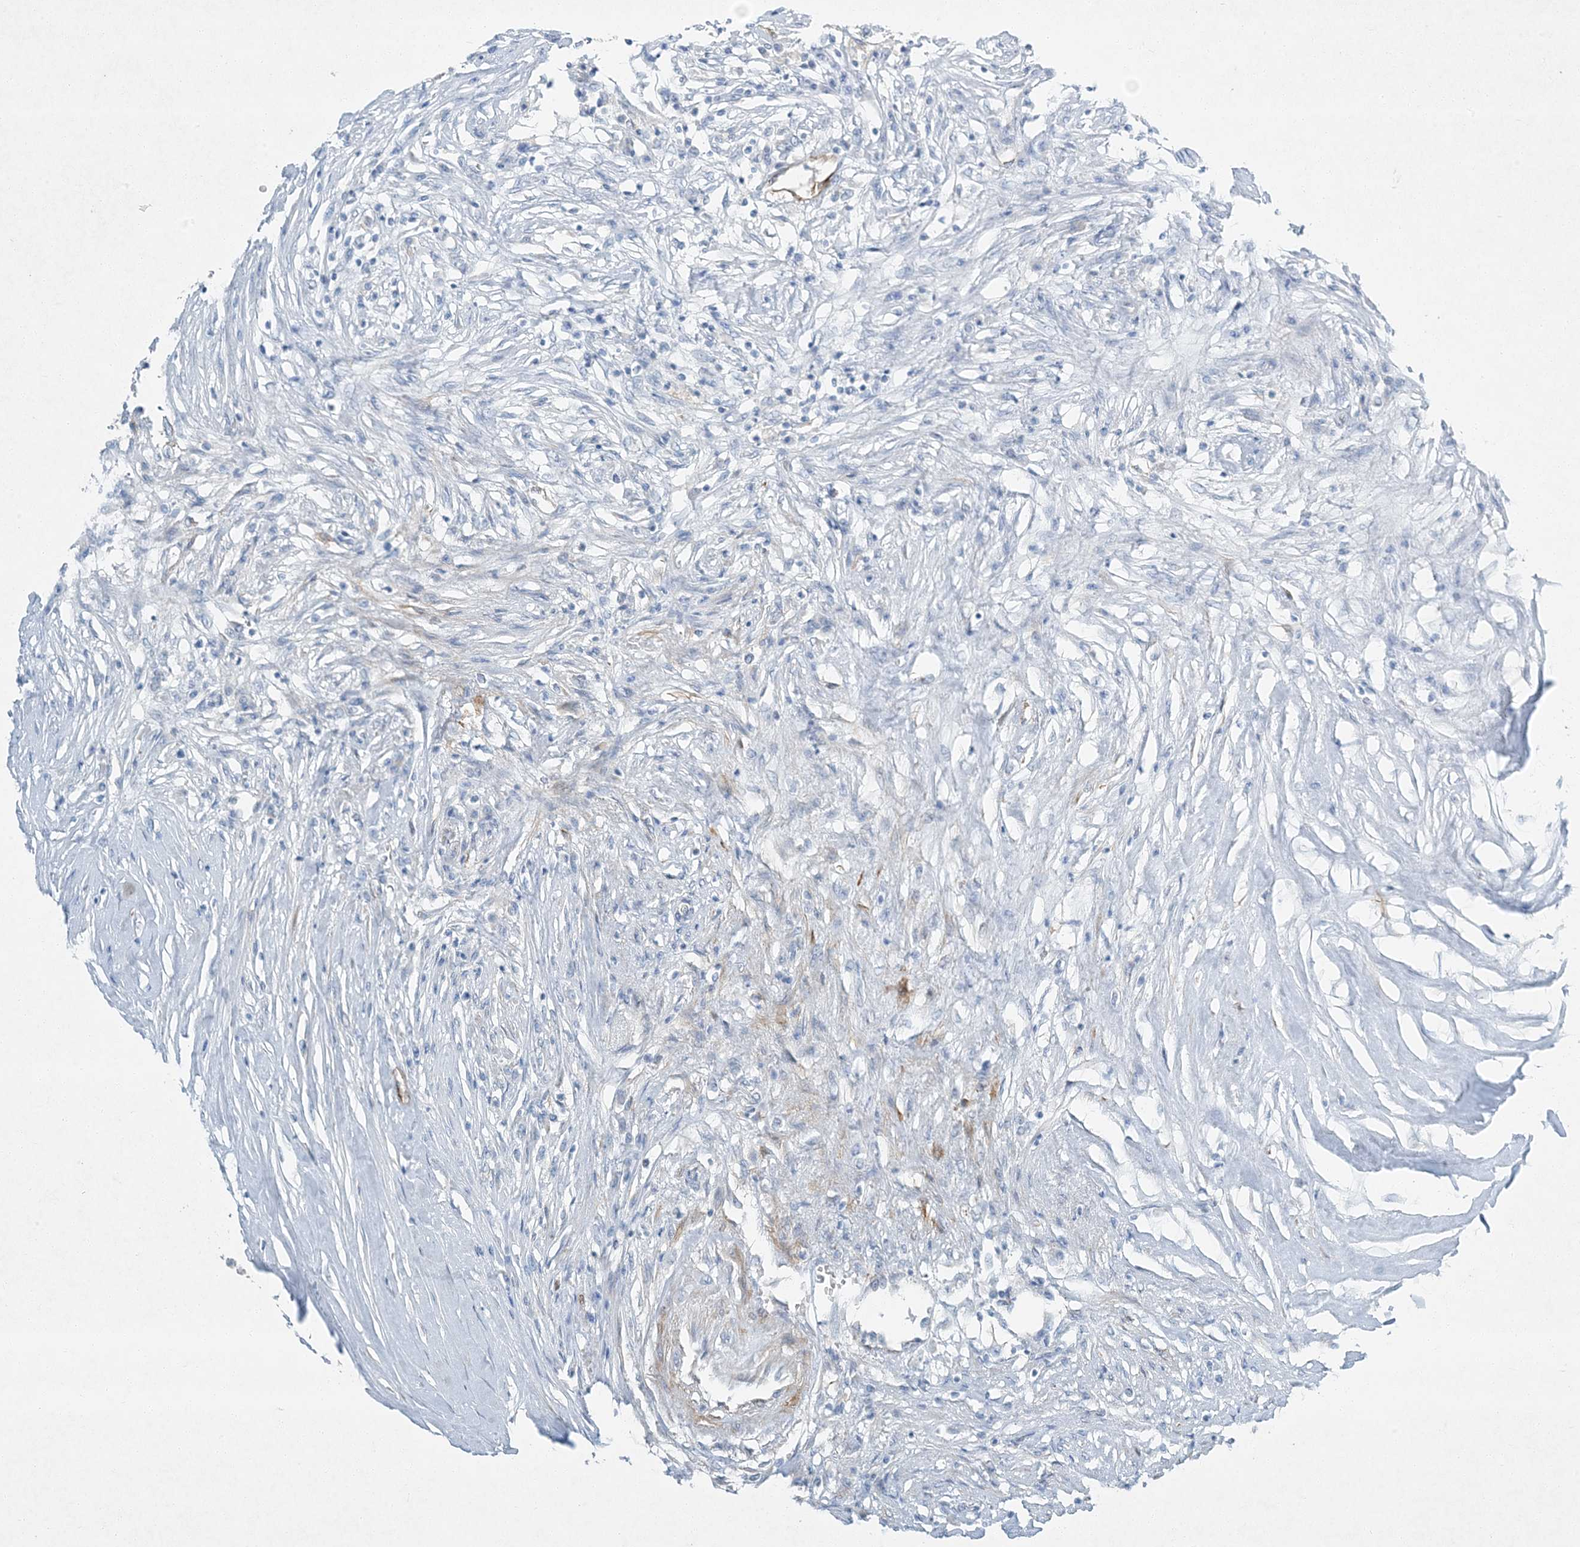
{"staining": {"intensity": "negative", "quantity": "none", "location": "none"}, "tissue": "colorectal cancer", "cell_type": "Tumor cells", "image_type": "cancer", "snomed": [{"axis": "morphology", "description": "Adenocarcinoma, NOS"}, {"axis": "topography", "description": "Rectum"}], "caption": "Tumor cells are negative for protein expression in human colorectal cancer (adenocarcinoma).", "gene": "PGM5", "patient": {"sex": "male", "age": 63}}